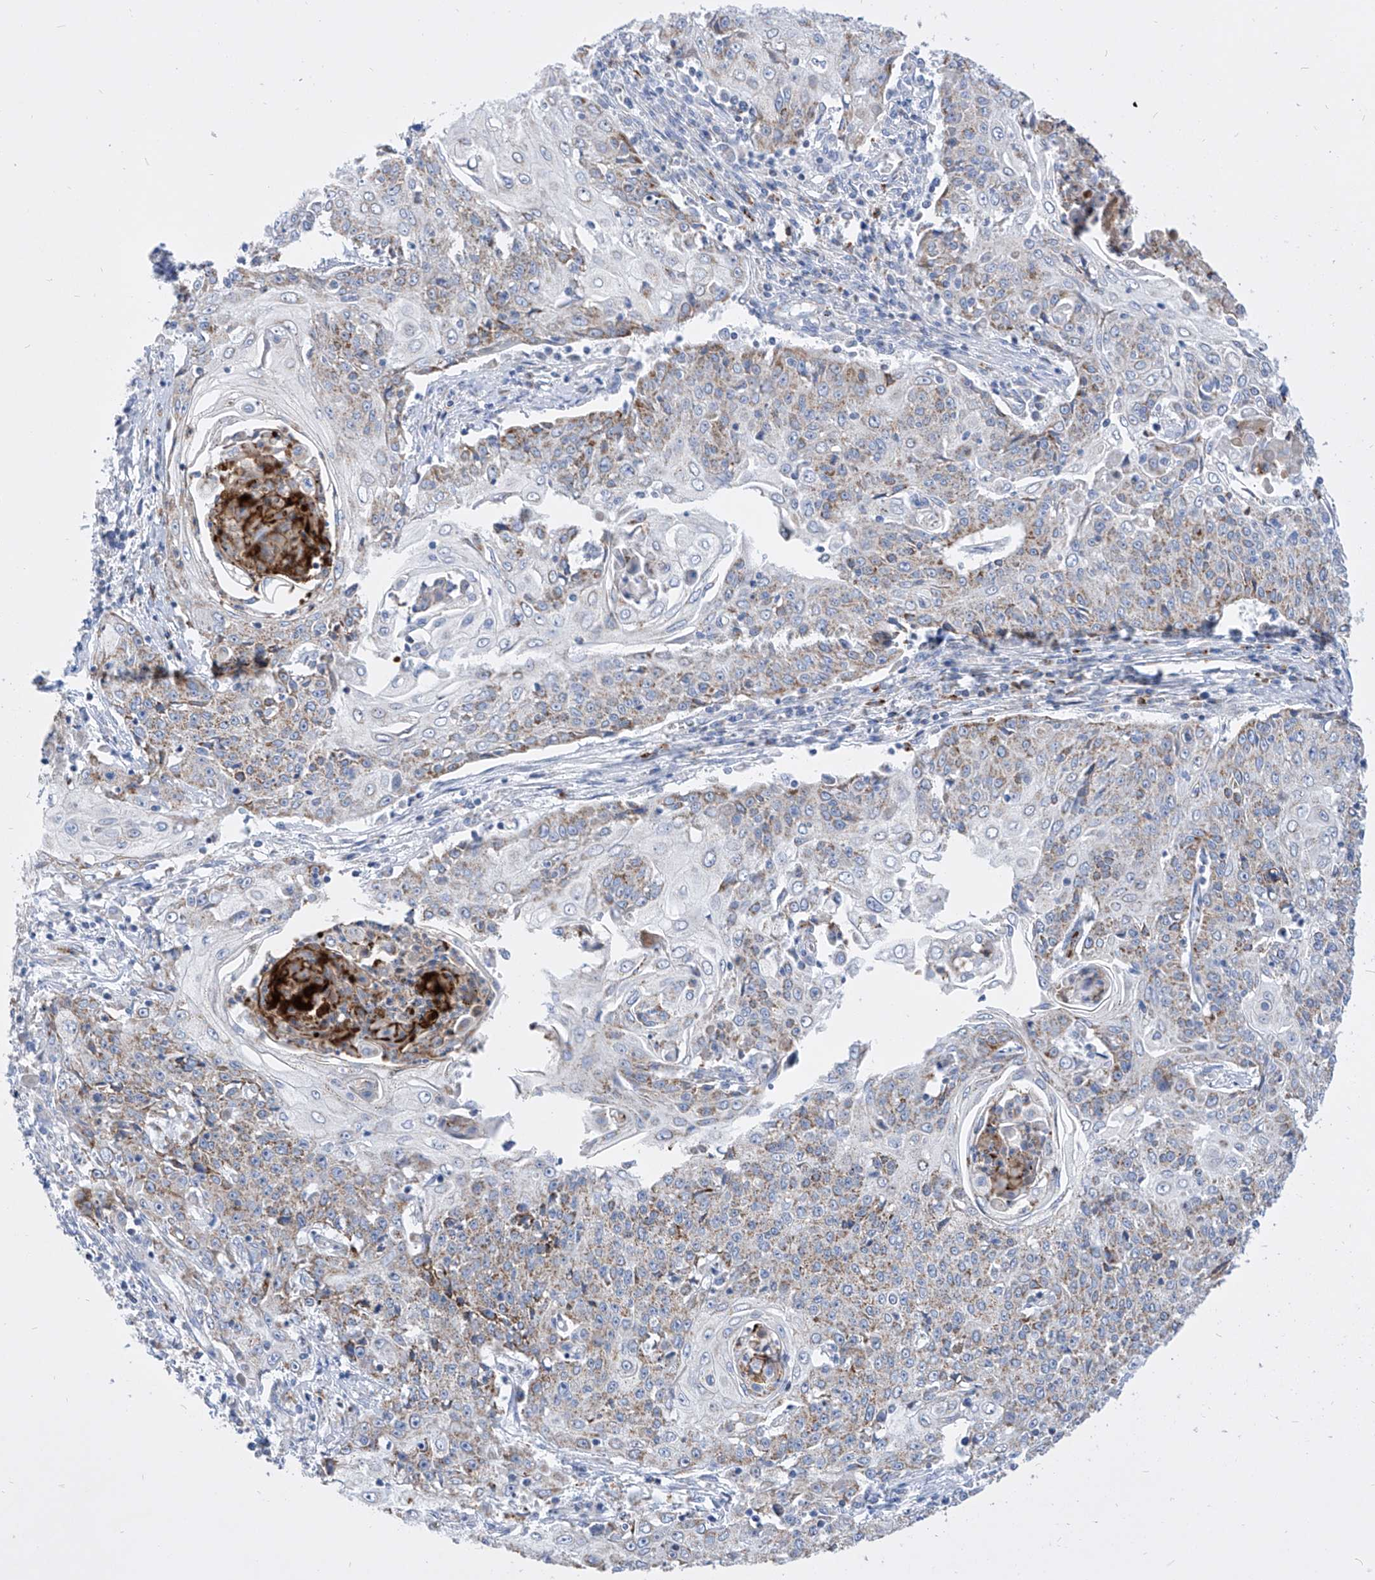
{"staining": {"intensity": "weak", "quantity": "25%-75%", "location": "cytoplasmic/membranous"}, "tissue": "cervical cancer", "cell_type": "Tumor cells", "image_type": "cancer", "snomed": [{"axis": "morphology", "description": "Squamous cell carcinoma, NOS"}, {"axis": "topography", "description": "Cervix"}], "caption": "IHC staining of cervical cancer, which displays low levels of weak cytoplasmic/membranous positivity in about 25%-75% of tumor cells indicating weak cytoplasmic/membranous protein expression. The staining was performed using DAB (brown) for protein detection and nuclei were counterstained in hematoxylin (blue).", "gene": "COQ3", "patient": {"sex": "female", "age": 48}}